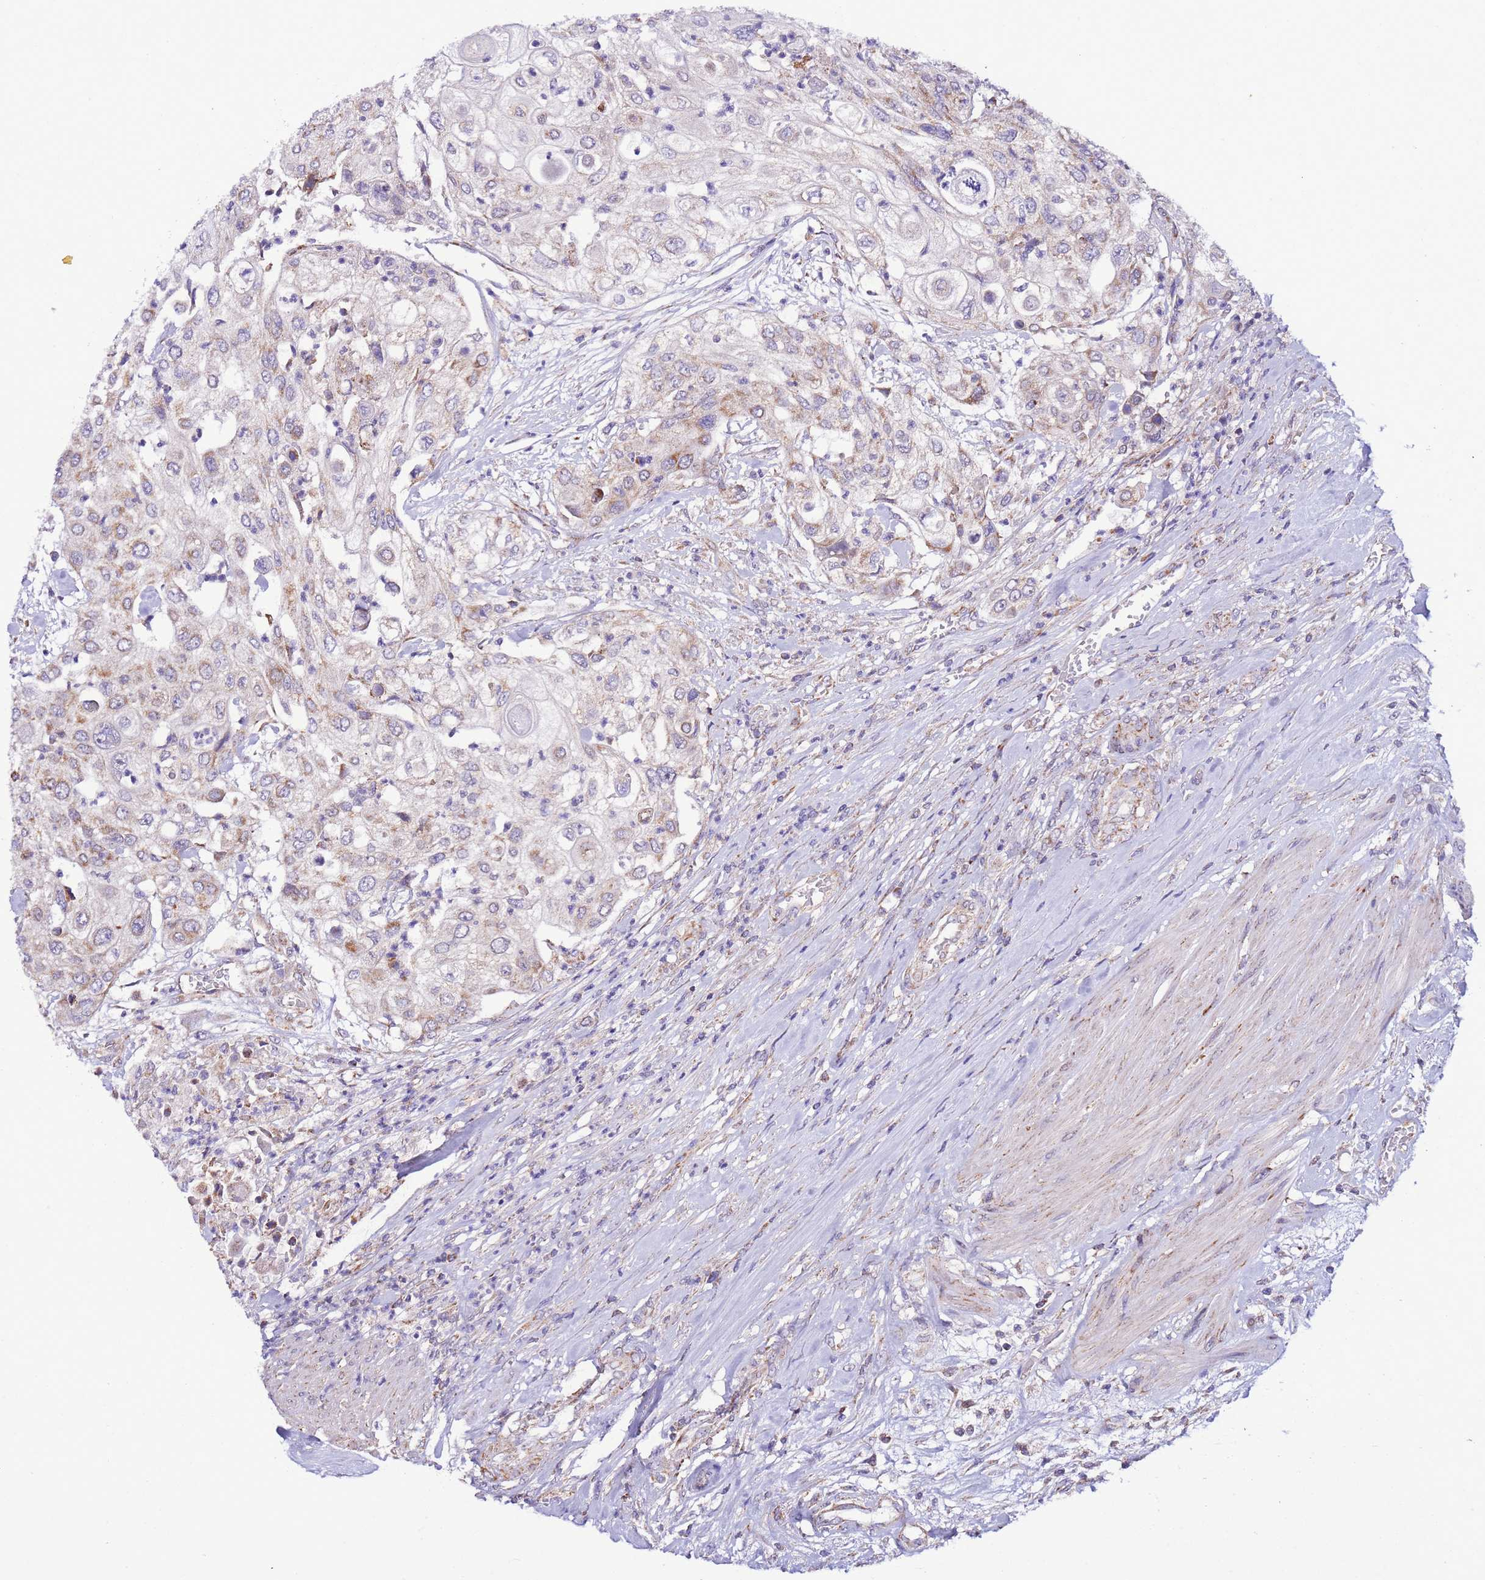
{"staining": {"intensity": "weak", "quantity": "25%-75%", "location": "cytoplasmic/membranous"}, "tissue": "urothelial cancer", "cell_type": "Tumor cells", "image_type": "cancer", "snomed": [{"axis": "morphology", "description": "Urothelial carcinoma, High grade"}, {"axis": "topography", "description": "Urinary bladder"}], "caption": "Human urothelial carcinoma (high-grade) stained with a protein marker demonstrates weak staining in tumor cells.", "gene": "UEVLD", "patient": {"sex": "female", "age": 79}}